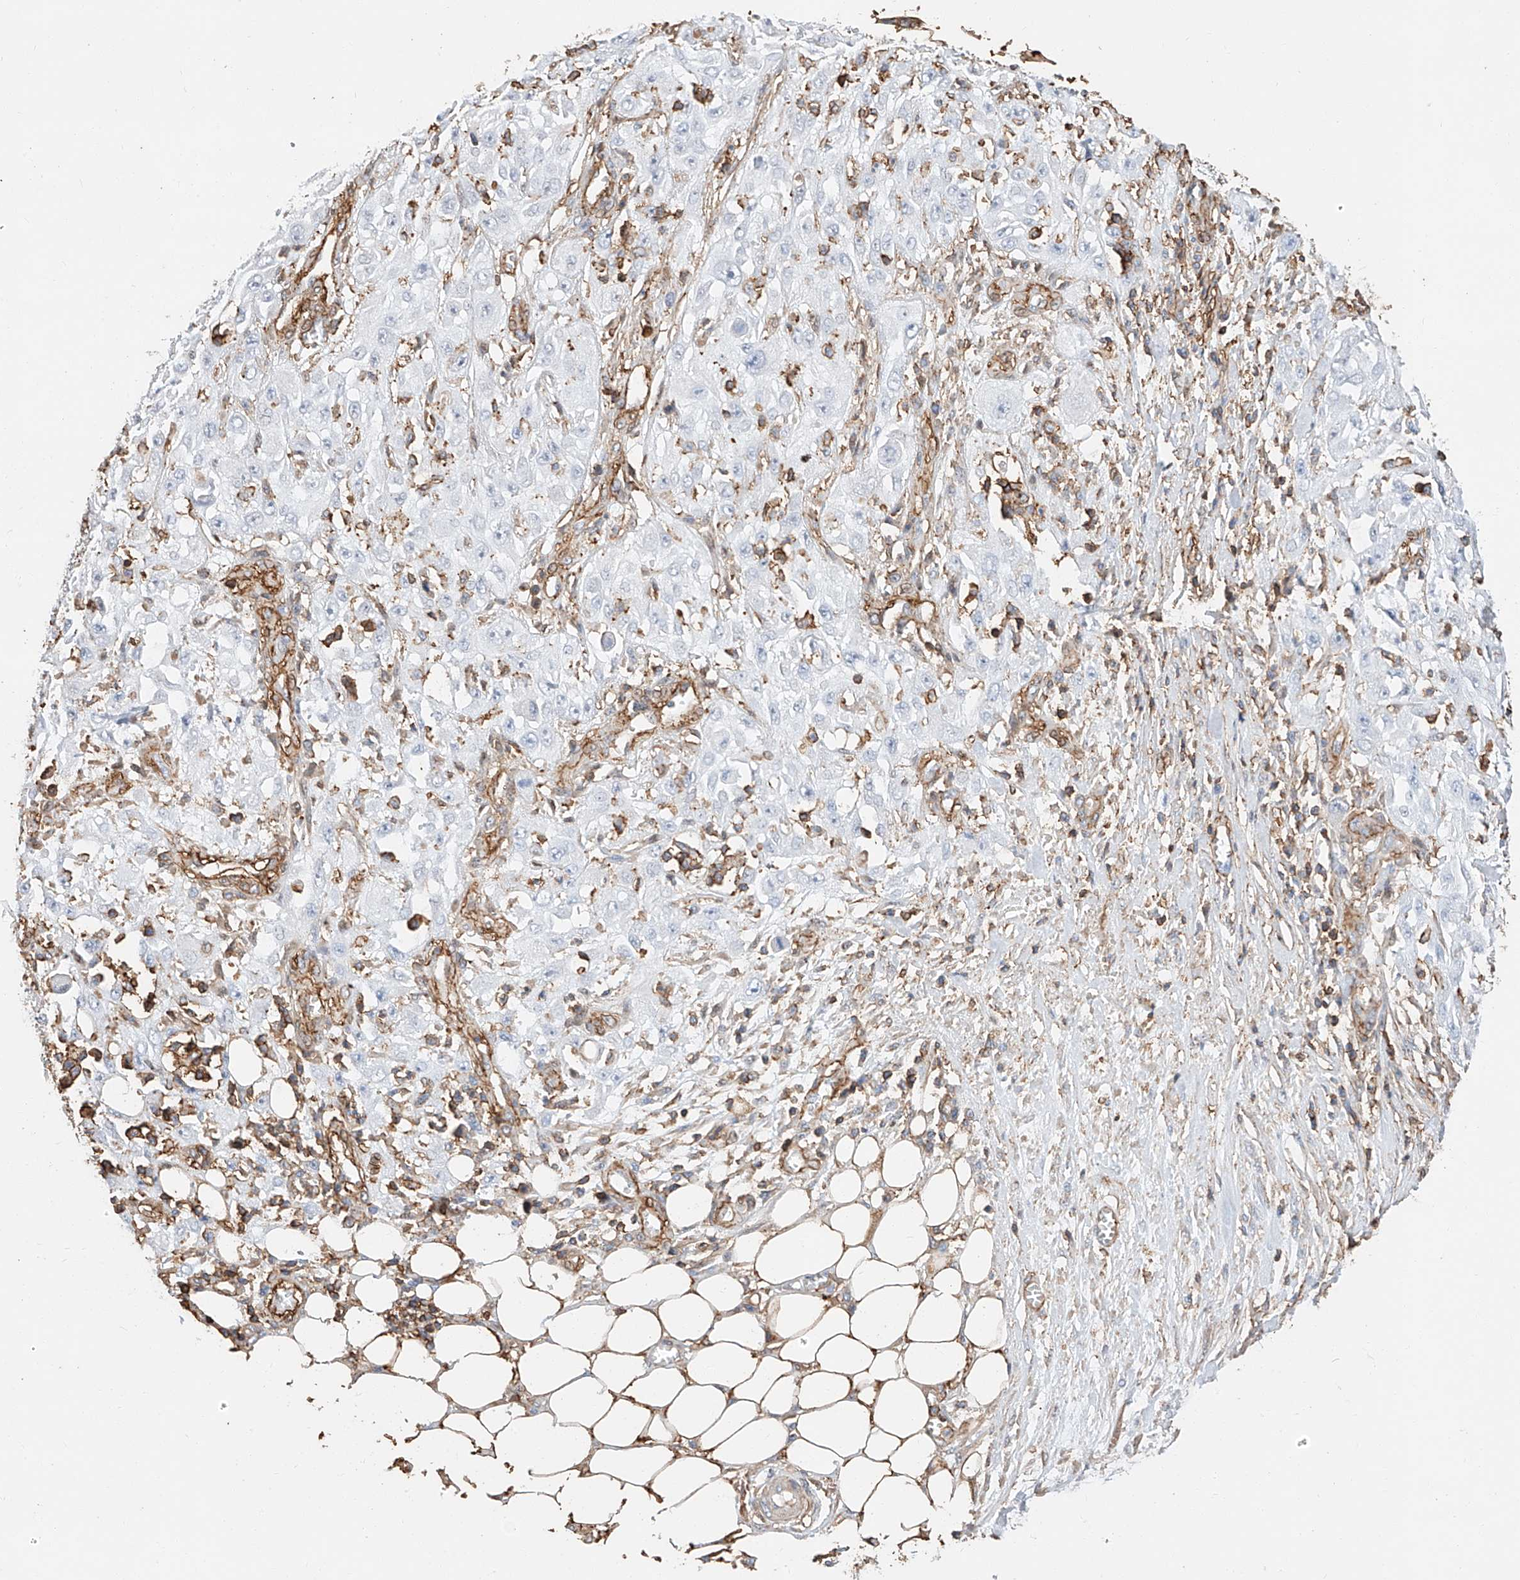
{"staining": {"intensity": "negative", "quantity": "none", "location": "none"}, "tissue": "skin cancer", "cell_type": "Tumor cells", "image_type": "cancer", "snomed": [{"axis": "morphology", "description": "Squamous cell carcinoma, NOS"}, {"axis": "morphology", "description": "Squamous cell carcinoma, metastatic, NOS"}, {"axis": "topography", "description": "Skin"}, {"axis": "topography", "description": "Lymph node"}], "caption": "Human metastatic squamous cell carcinoma (skin) stained for a protein using immunohistochemistry demonstrates no expression in tumor cells.", "gene": "WFS1", "patient": {"sex": "male", "age": 75}}